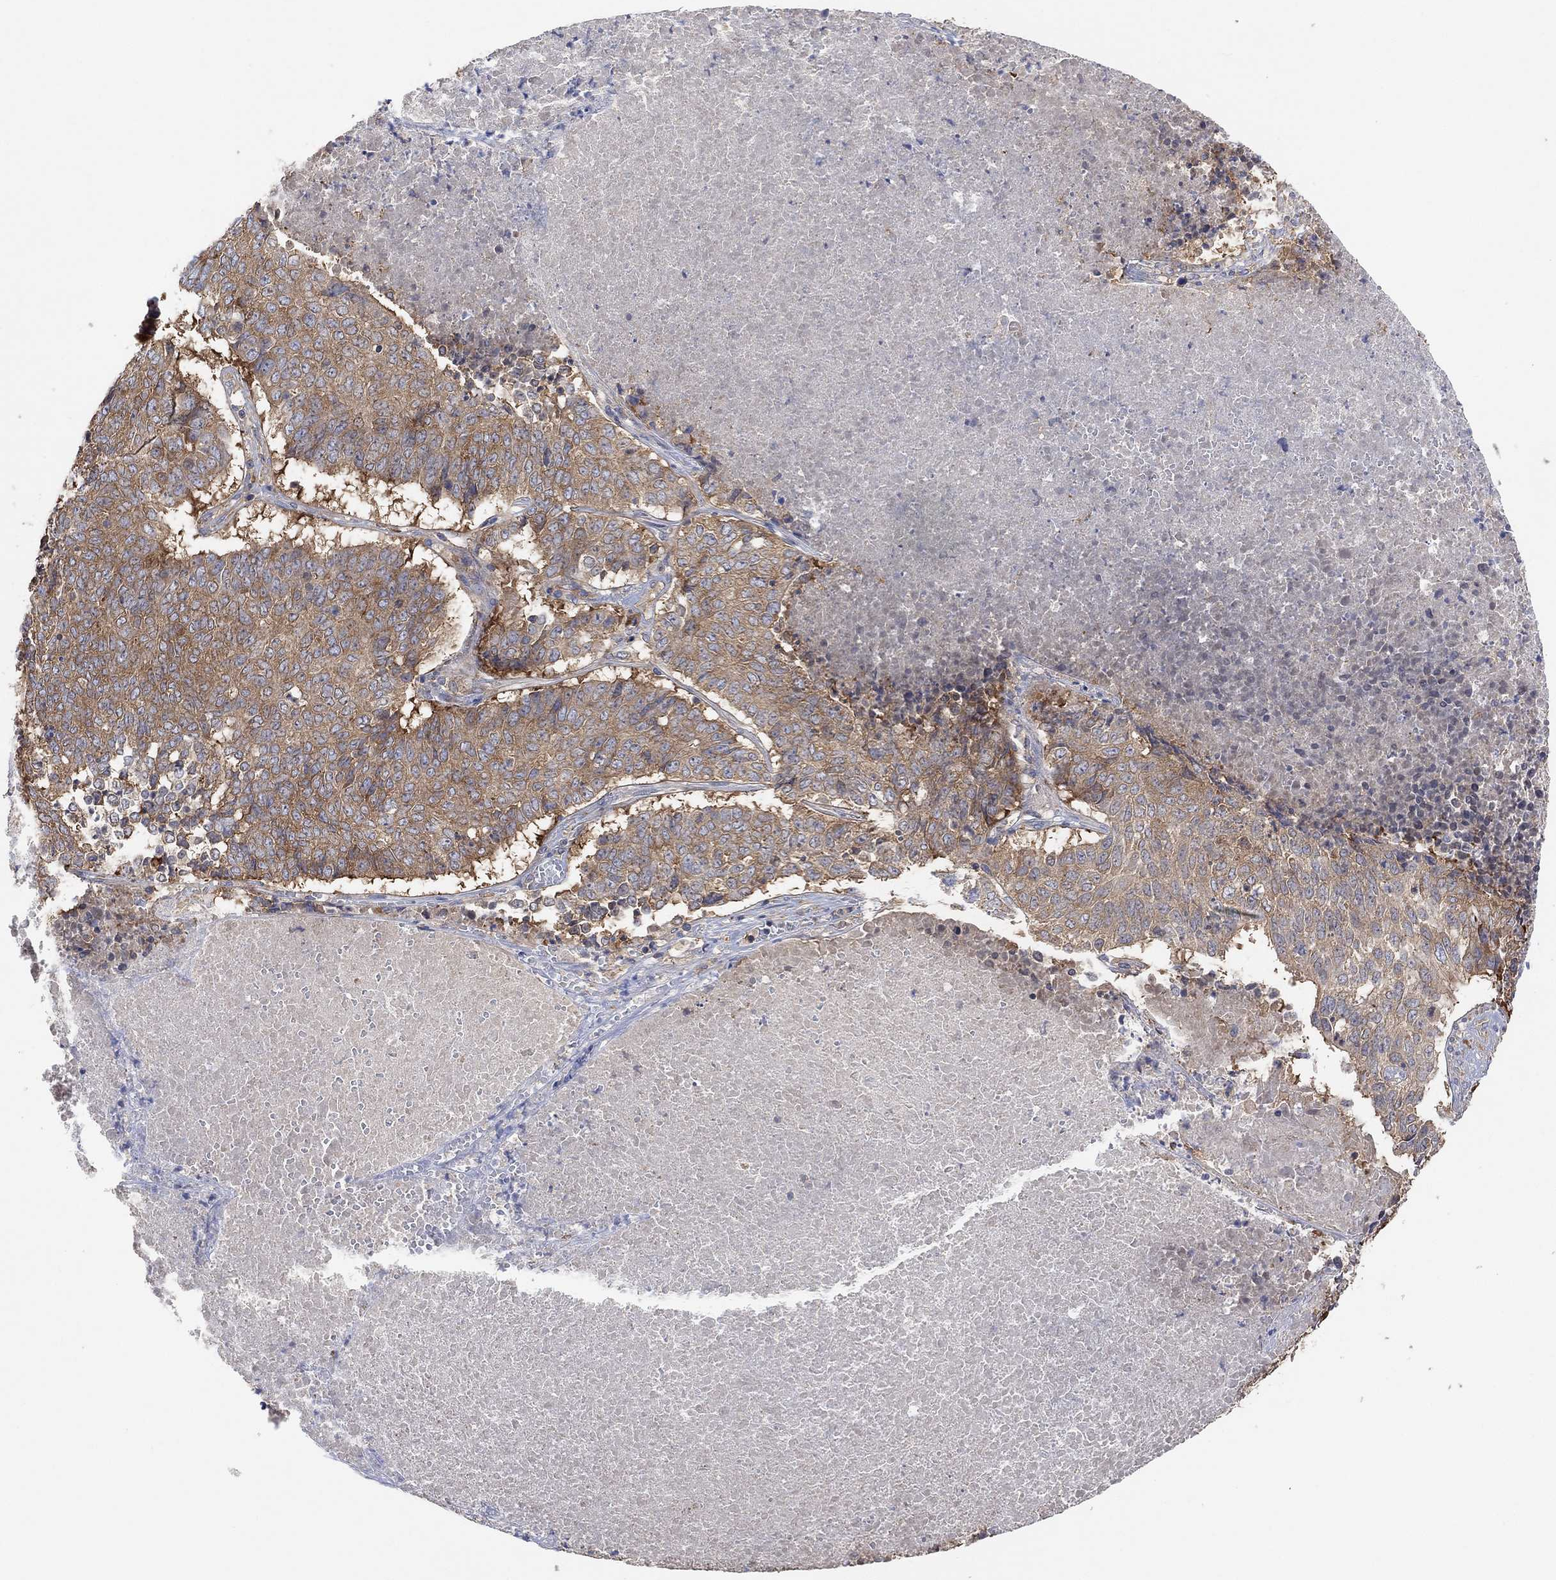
{"staining": {"intensity": "weak", "quantity": ">75%", "location": "cytoplasmic/membranous"}, "tissue": "lung cancer", "cell_type": "Tumor cells", "image_type": "cancer", "snomed": [{"axis": "morphology", "description": "Squamous cell carcinoma, NOS"}, {"axis": "topography", "description": "Lung"}], "caption": "DAB (3,3'-diaminobenzidine) immunohistochemical staining of lung cancer (squamous cell carcinoma) exhibits weak cytoplasmic/membranous protein positivity in approximately >75% of tumor cells. The staining is performed using DAB brown chromogen to label protein expression. The nuclei are counter-stained blue using hematoxylin.", "gene": "BLOC1S3", "patient": {"sex": "male", "age": 64}}